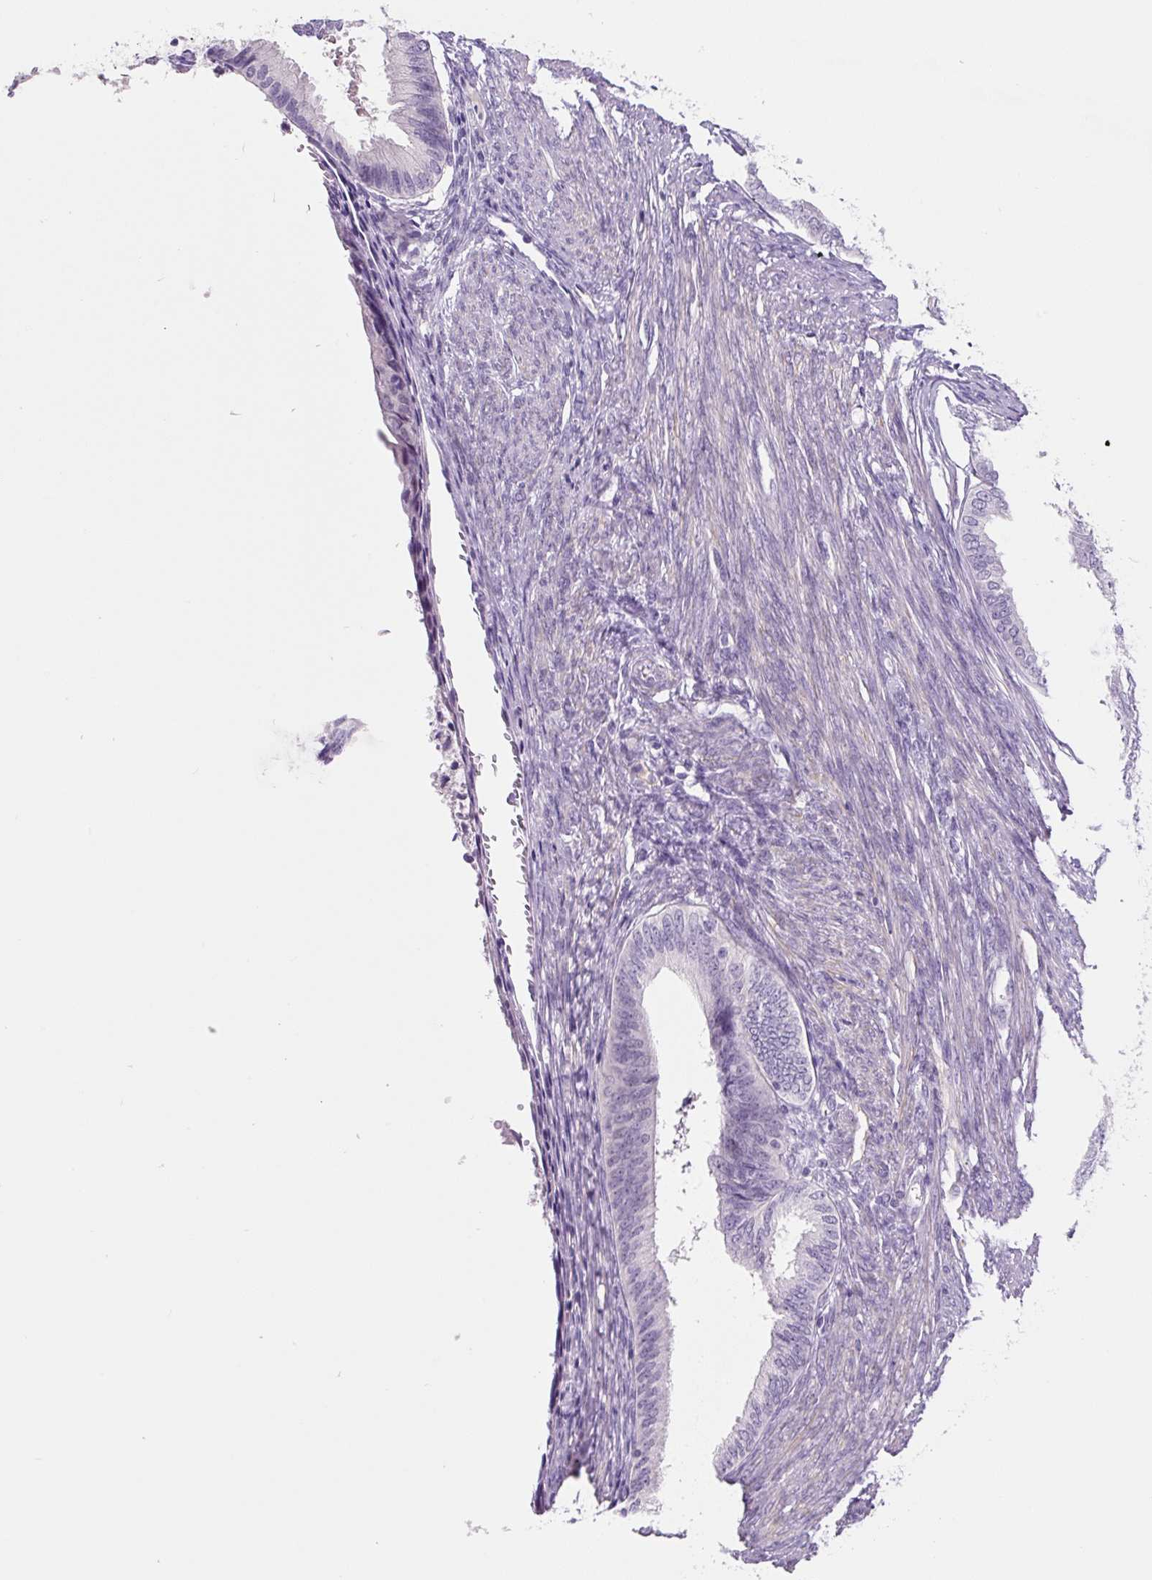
{"staining": {"intensity": "negative", "quantity": "none", "location": "none"}, "tissue": "endometrial cancer", "cell_type": "Tumor cells", "image_type": "cancer", "snomed": [{"axis": "morphology", "description": "Adenocarcinoma, NOS"}, {"axis": "topography", "description": "Endometrium"}], "caption": "This is an immunohistochemistry micrograph of endometrial cancer. There is no positivity in tumor cells.", "gene": "CCL25", "patient": {"sex": "female", "age": 86}}